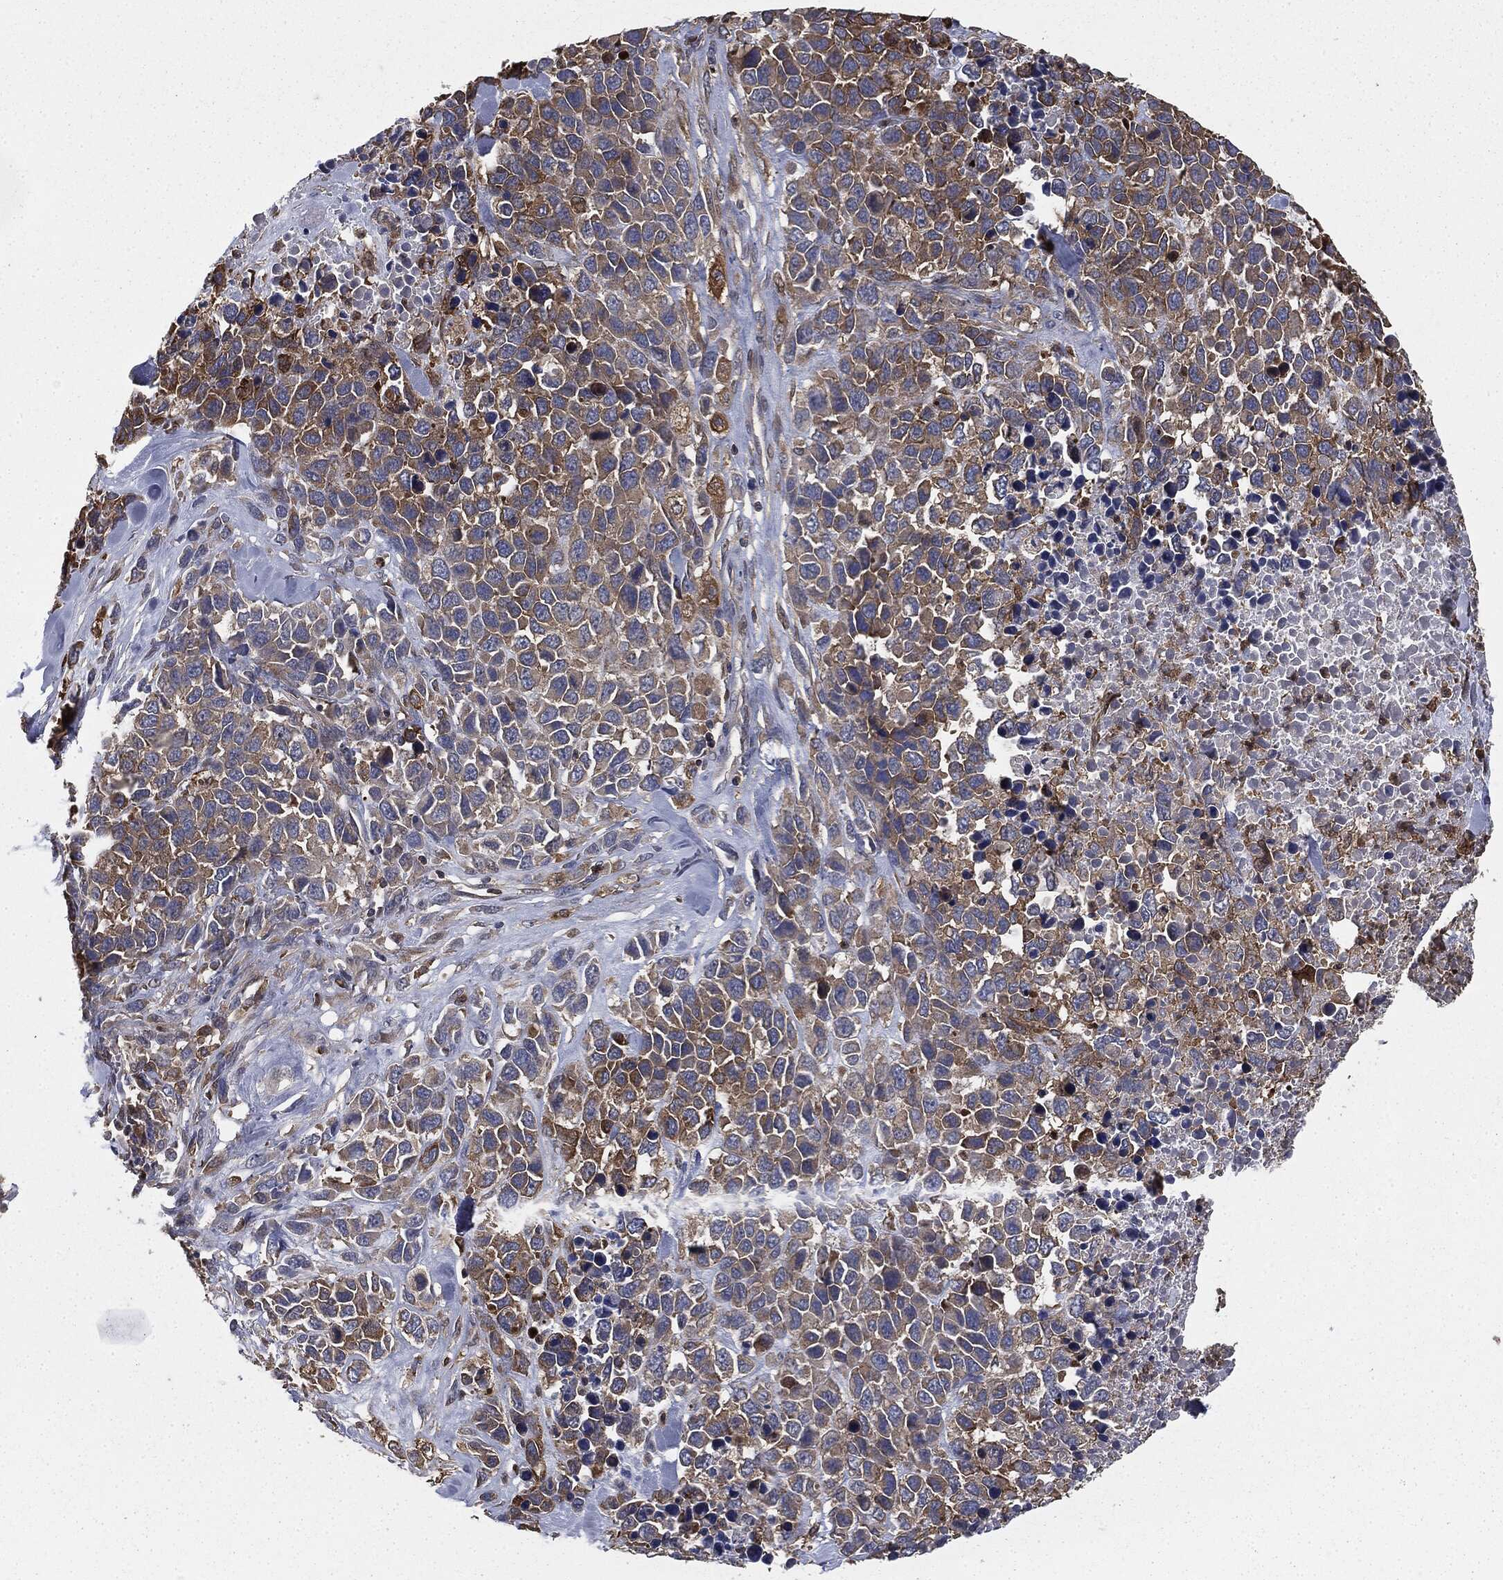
{"staining": {"intensity": "moderate", "quantity": ">75%", "location": "cytoplasmic/membranous"}, "tissue": "melanoma", "cell_type": "Tumor cells", "image_type": "cancer", "snomed": [{"axis": "morphology", "description": "Malignant melanoma, Metastatic site"}, {"axis": "topography", "description": "Skin"}], "caption": "Immunohistochemical staining of malignant melanoma (metastatic site) shows moderate cytoplasmic/membranous protein staining in about >75% of tumor cells.", "gene": "GNB5", "patient": {"sex": "male", "age": 84}}